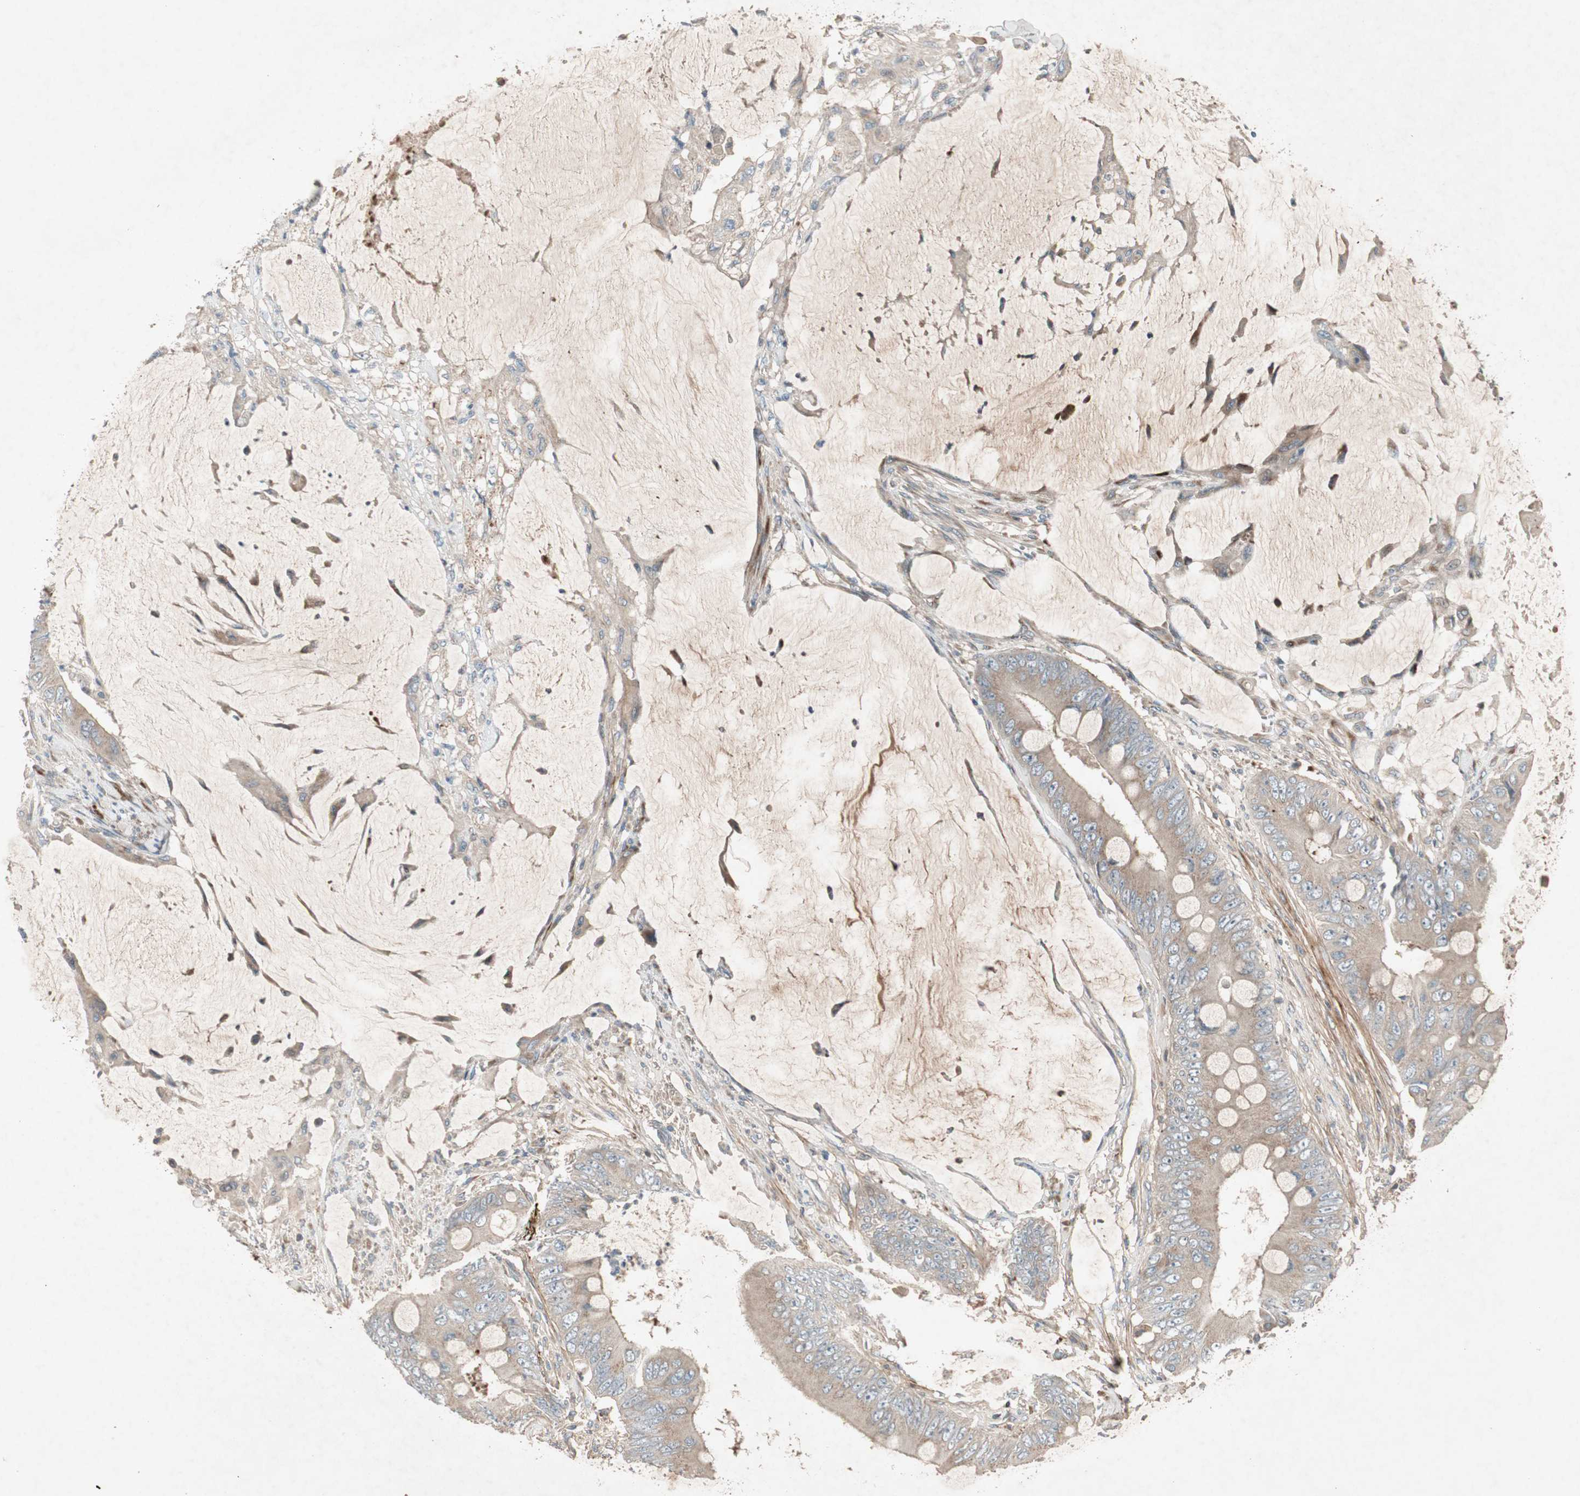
{"staining": {"intensity": "weak", "quantity": ">75%", "location": "cytoplasmic/membranous"}, "tissue": "colorectal cancer", "cell_type": "Tumor cells", "image_type": "cancer", "snomed": [{"axis": "morphology", "description": "Adenocarcinoma, NOS"}, {"axis": "topography", "description": "Rectum"}], "caption": "Immunohistochemistry histopathology image of neoplastic tissue: human adenocarcinoma (colorectal) stained using immunohistochemistry (IHC) exhibits low levels of weak protein expression localized specifically in the cytoplasmic/membranous of tumor cells, appearing as a cytoplasmic/membranous brown color.", "gene": "APOO", "patient": {"sex": "female", "age": 77}}